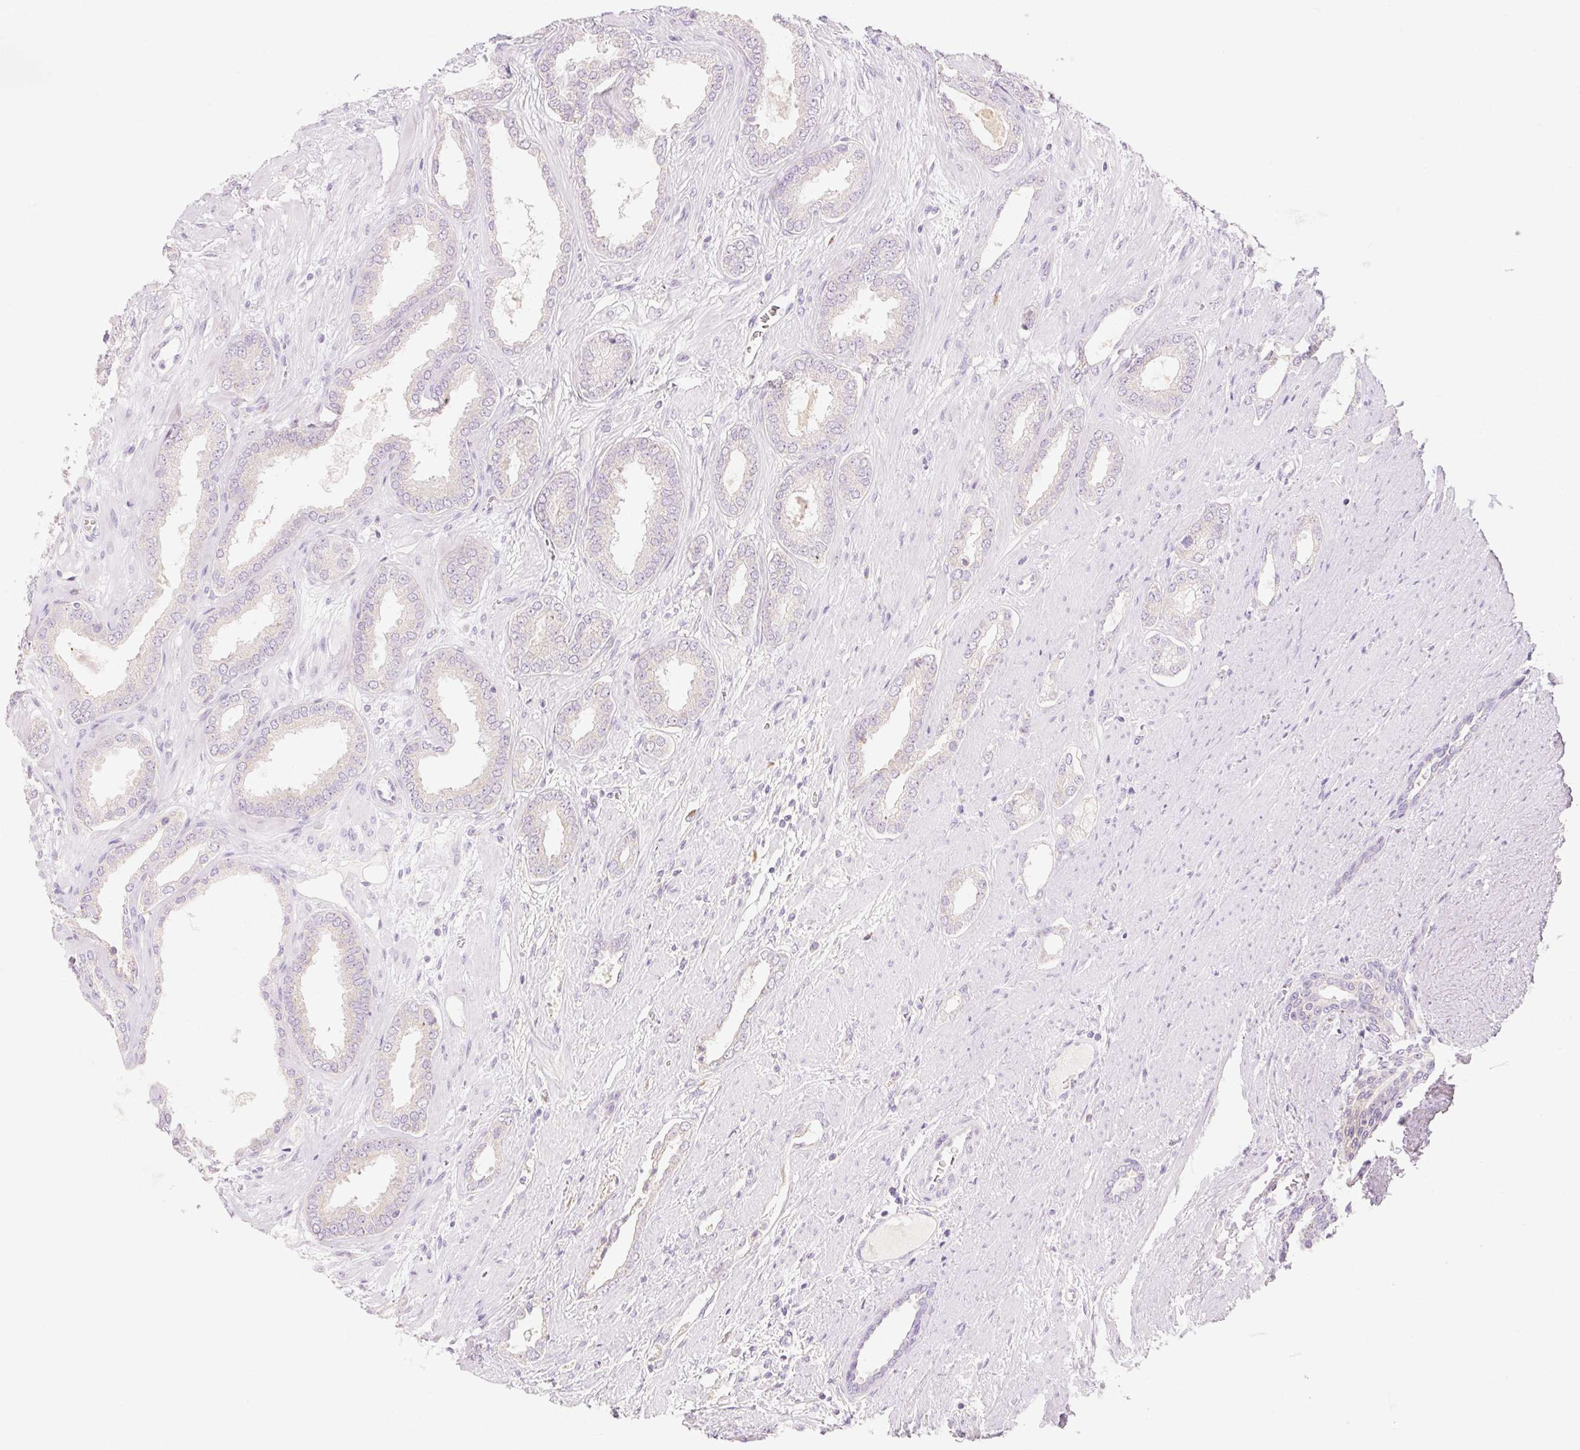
{"staining": {"intensity": "negative", "quantity": "none", "location": "none"}, "tissue": "prostate cancer", "cell_type": "Tumor cells", "image_type": "cancer", "snomed": [{"axis": "morphology", "description": "Adenocarcinoma, High grade"}, {"axis": "topography", "description": "Prostate"}], "caption": "There is no significant staining in tumor cells of prostate cancer (high-grade adenocarcinoma).", "gene": "MYO1D", "patient": {"sex": "male", "age": 58}}